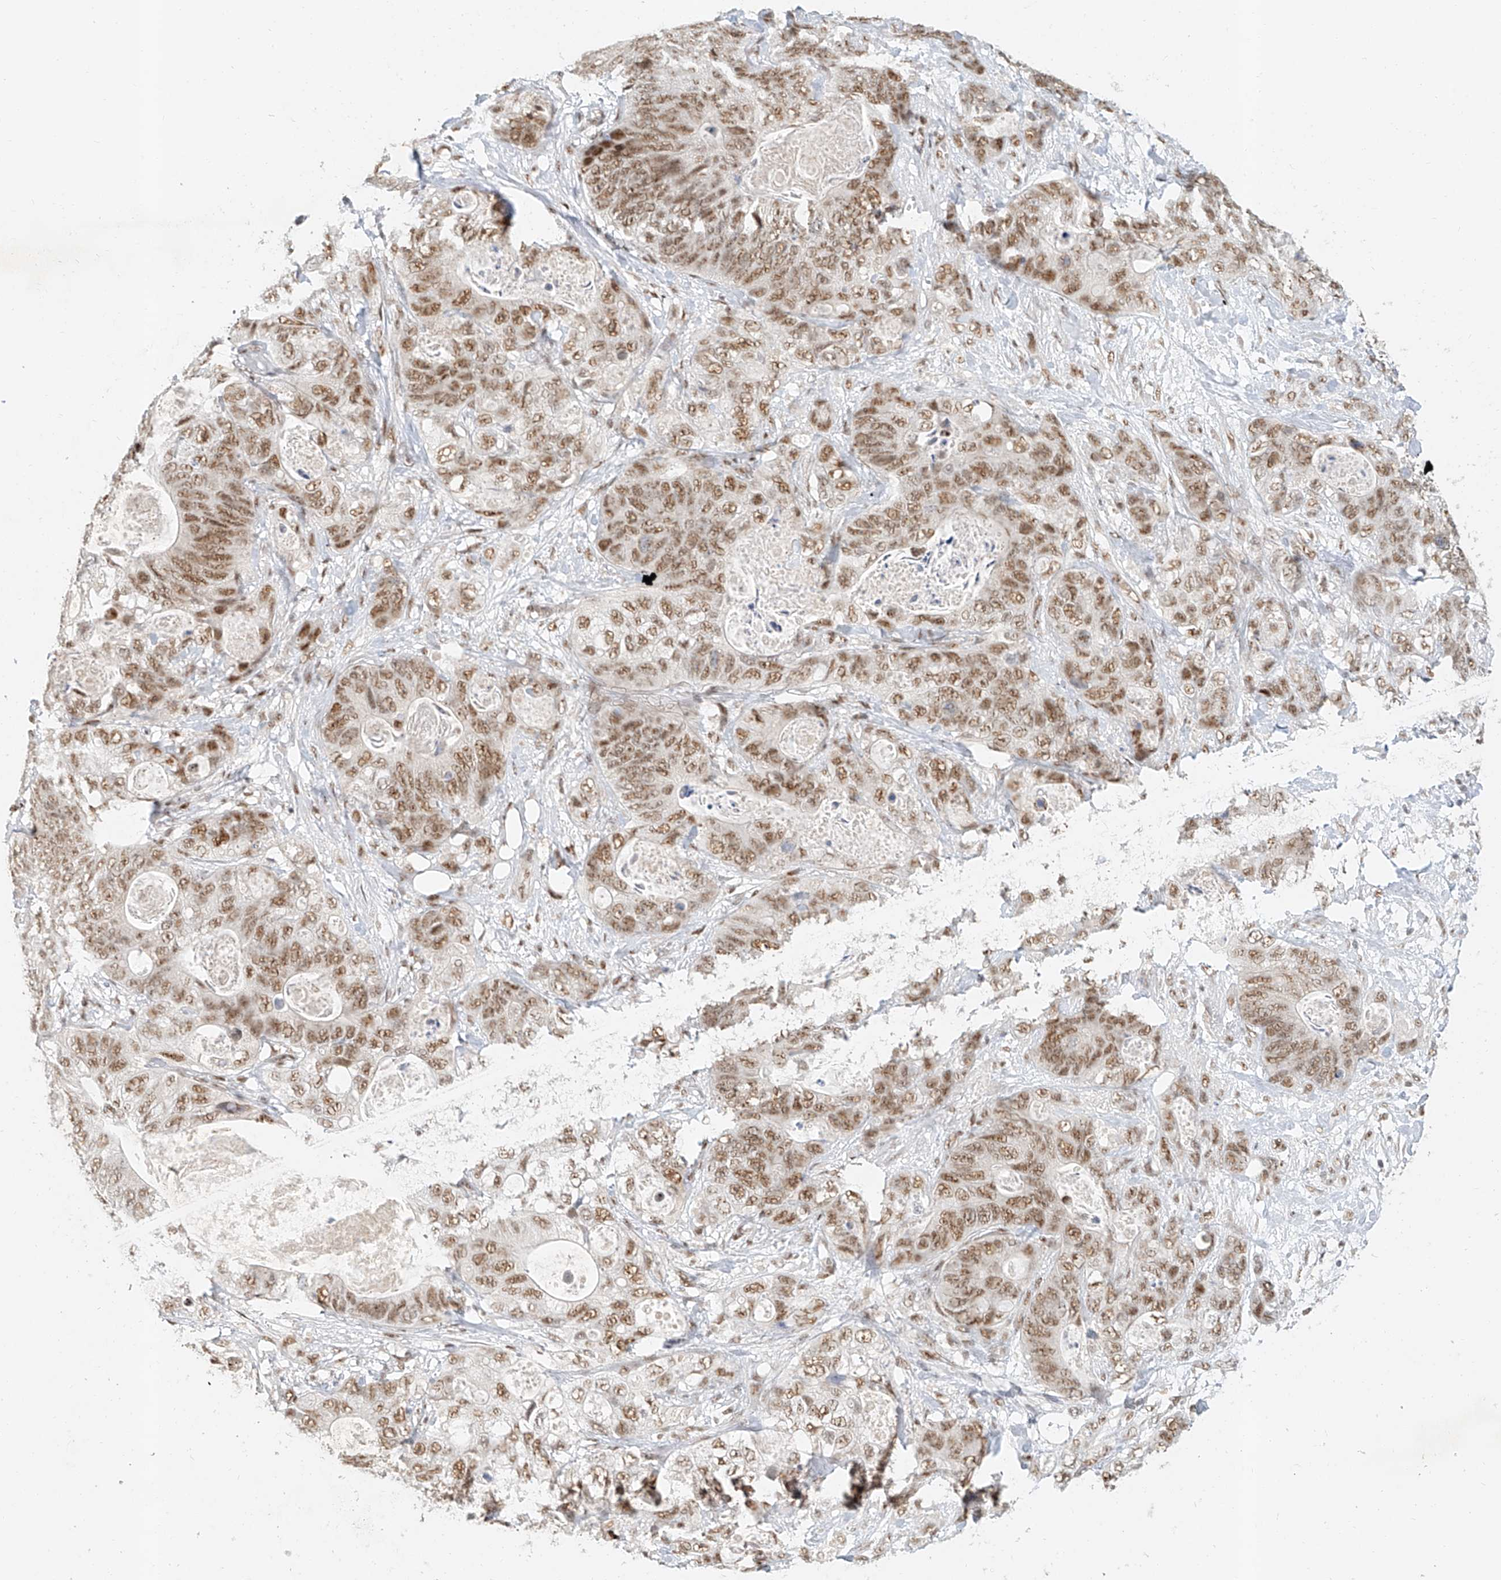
{"staining": {"intensity": "moderate", "quantity": ">75%", "location": "nuclear"}, "tissue": "stomach cancer", "cell_type": "Tumor cells", "image_type": "cancer", "snomed": [{"axis": "morphology", "description": "Normal tissue, NOS"}, {"axis": "morphology", "description": "Adenocarcinoma, NOS"}, {"axis": "topography", "description": "Stomach"}], "caption": "Immunohistochemical staining of human adenocarcinoma (stomach) demonstrates medium levels of moderate nuclear protein staining in about >75% of tumor cells.", "gene": "CXorf58", "patient": {"sex": "female", "age": 89}}